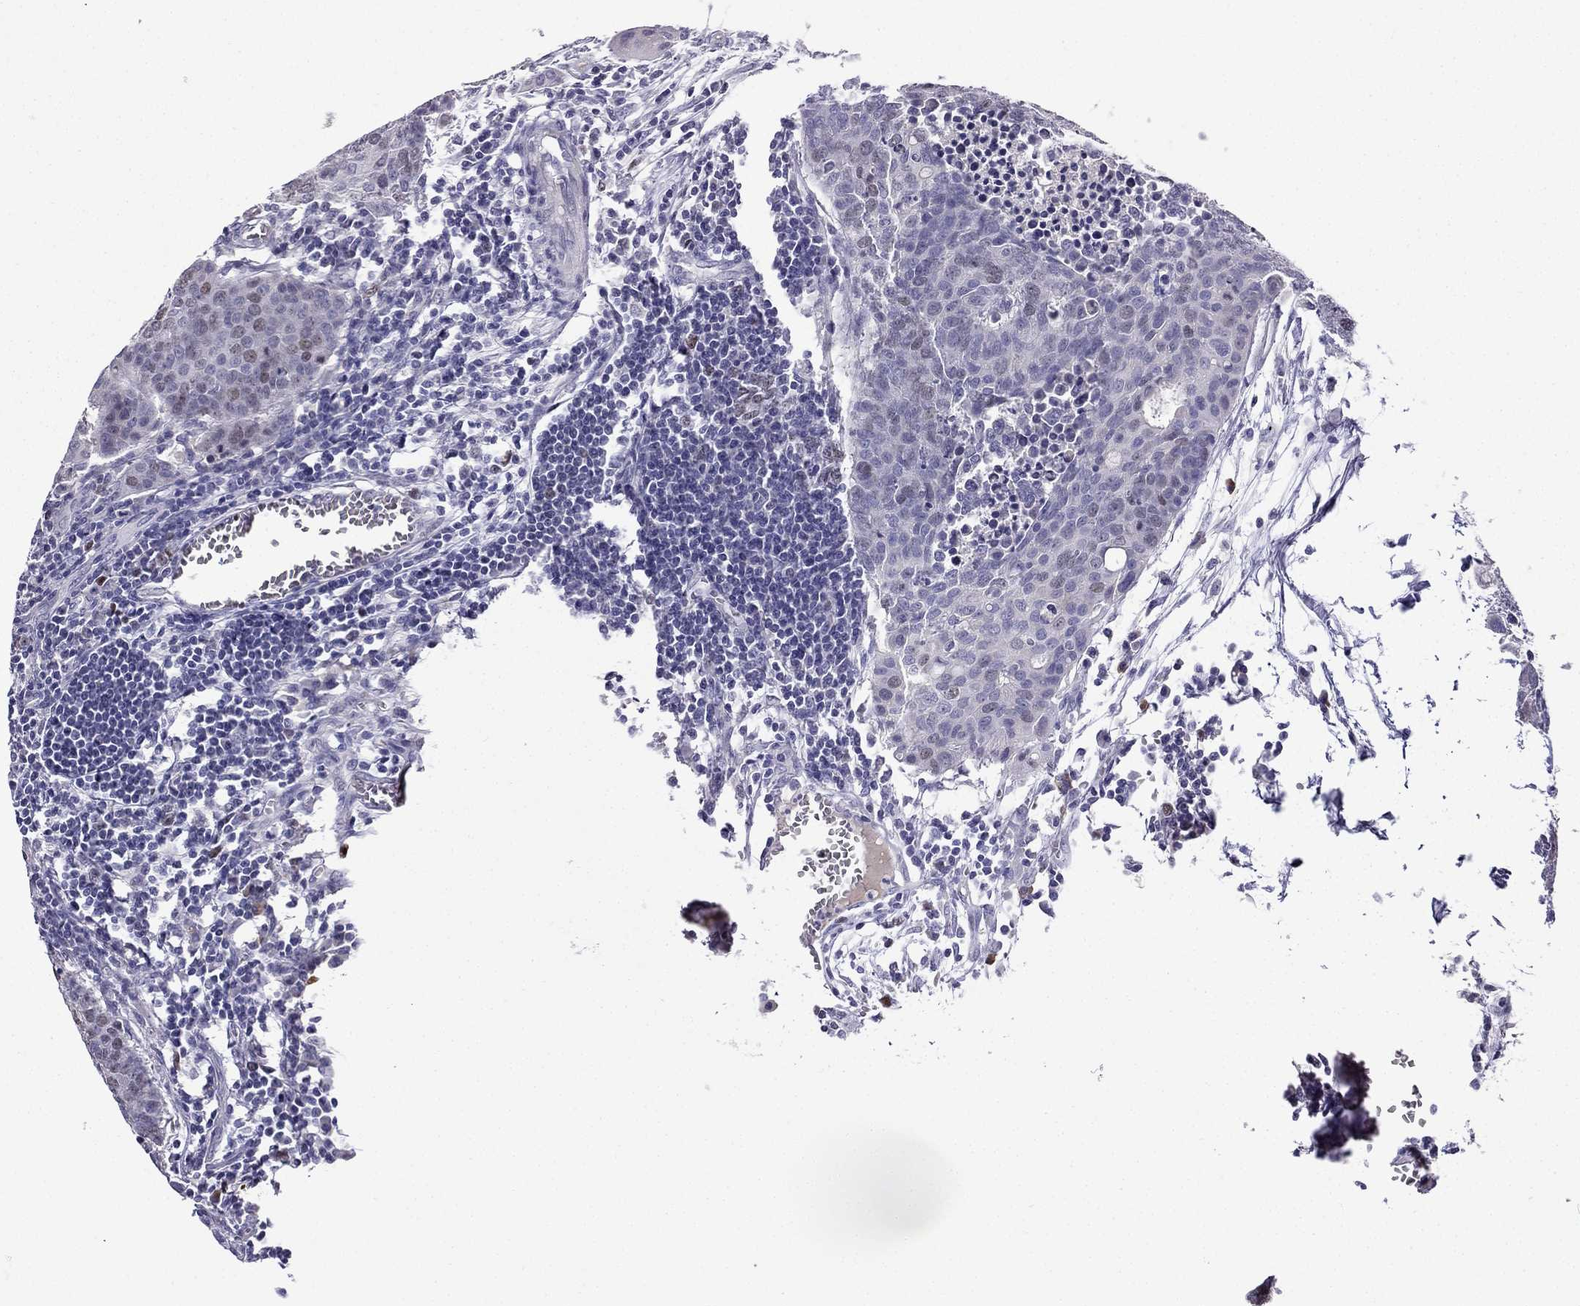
{"staining": {"intensity": "weak", "quantity": "<25%", "location": "nuclear"}, "tissue": "carcinoid", "cell_type": "Tumor cells", "image_type": "cancer", "snomed": [{"axis": "morphology", "description": "Carcinoid, malignant, NOS"}, {"axis": "topography", "description": "Colon"}], "caption": "Image shows no protein expression in tumor cells of carcinoid tissue. Brightfield microscopy of immunohistochemistry (IHC) stained with DAB (3,3'-diaminobenzidine) (brown) and hematoxylin (blue), captured at high magnification.", "gene": "UHRF1", "patient": {"sex": "male", "age": 81}}